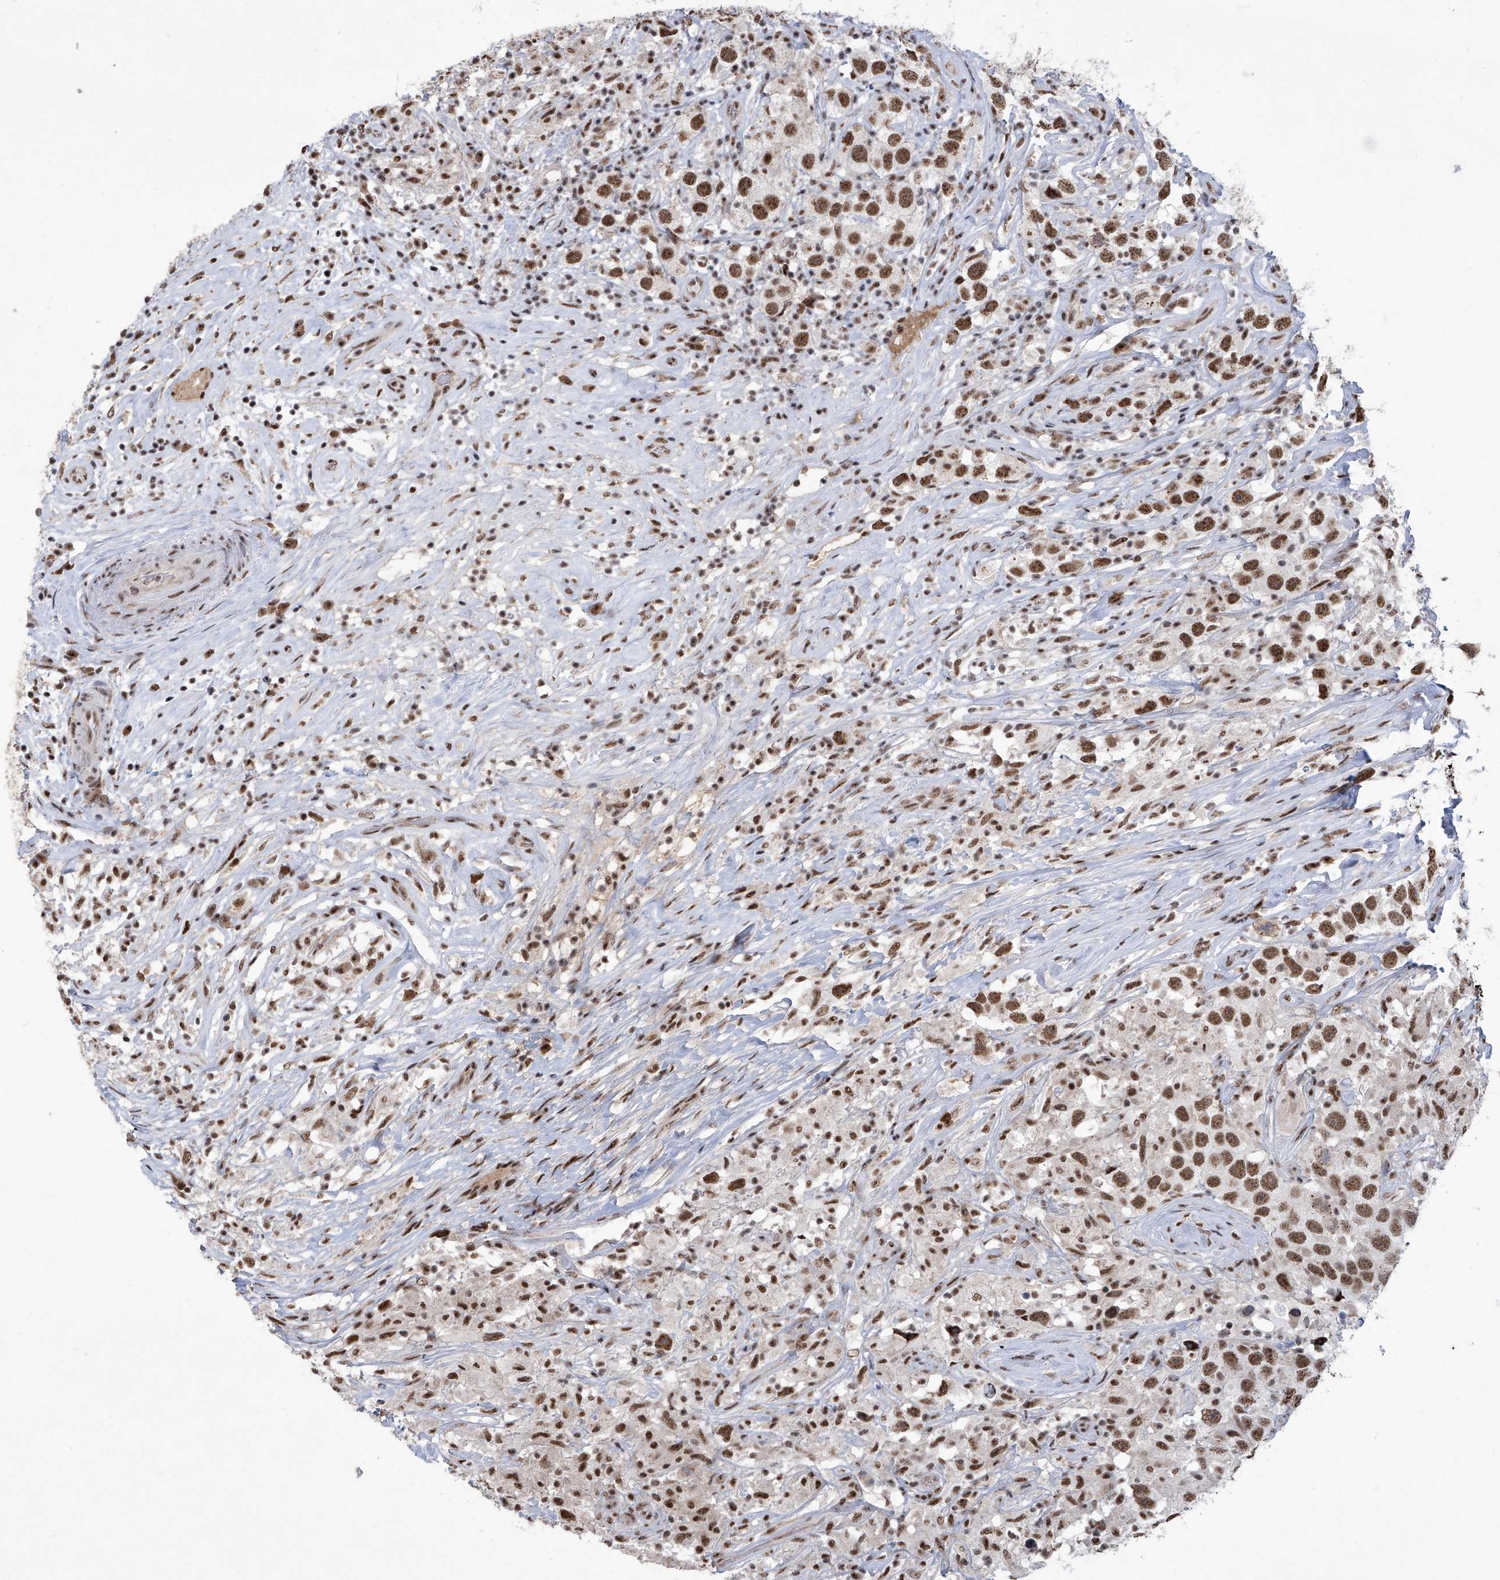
{"staining": {"intensity": "strong", "quantity": ">75%", "location": "nuclear"}, "tissue": "testis cancer", "cell_type": "Tumor cells", "image_type": "cancer", "snomed": [{"axis": "morphology", "description": "Seminoma, NOS"}, {"axis": "topography", "description": "Testis"}], "caption": "DAB immunohistochemical staining of seminoma (testis) reveals strong nuclear protein expression in about >75% of tumor cells.", "gene": "FBXL4", "patient": {"sex": "male", "age": 49}}